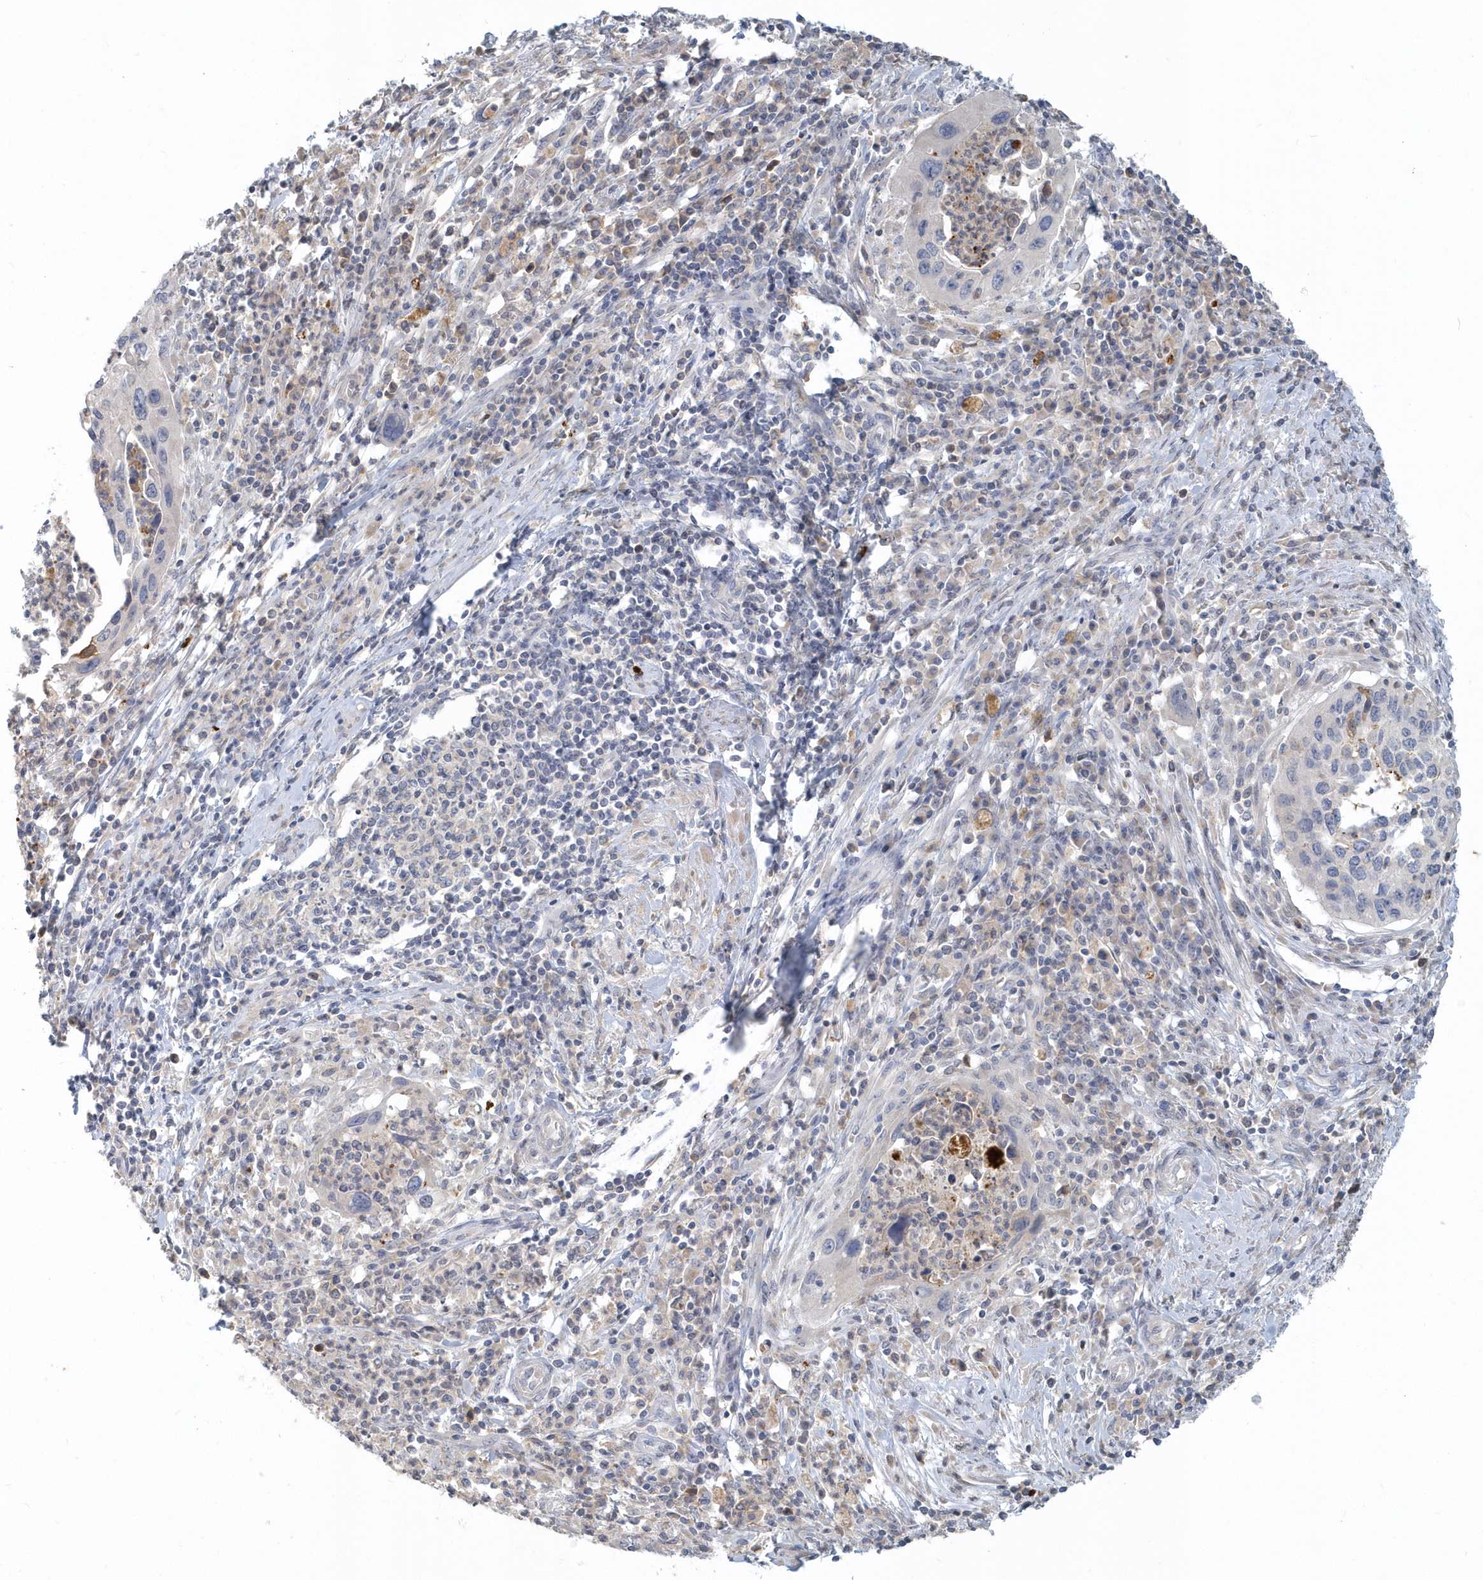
{"staining": {"intensity": "negative", "quantity": "none", "location": "none"}, "tissue": "cervical cancer", "cell_type": "Tumor cells", "image_type": "cancer", "snomed": [{"axis": "morphology", "description": "Squamous cell carcinoma, NOS"}, {"axis": "topography", "description": "Cervix"}], "caption": "The histopathology image exhibits no staining of tumor cells in cervical cancer (squamous cell carcinoma).", "gene": "NAPB", "patient": {"sex": "female", "age": 38}}